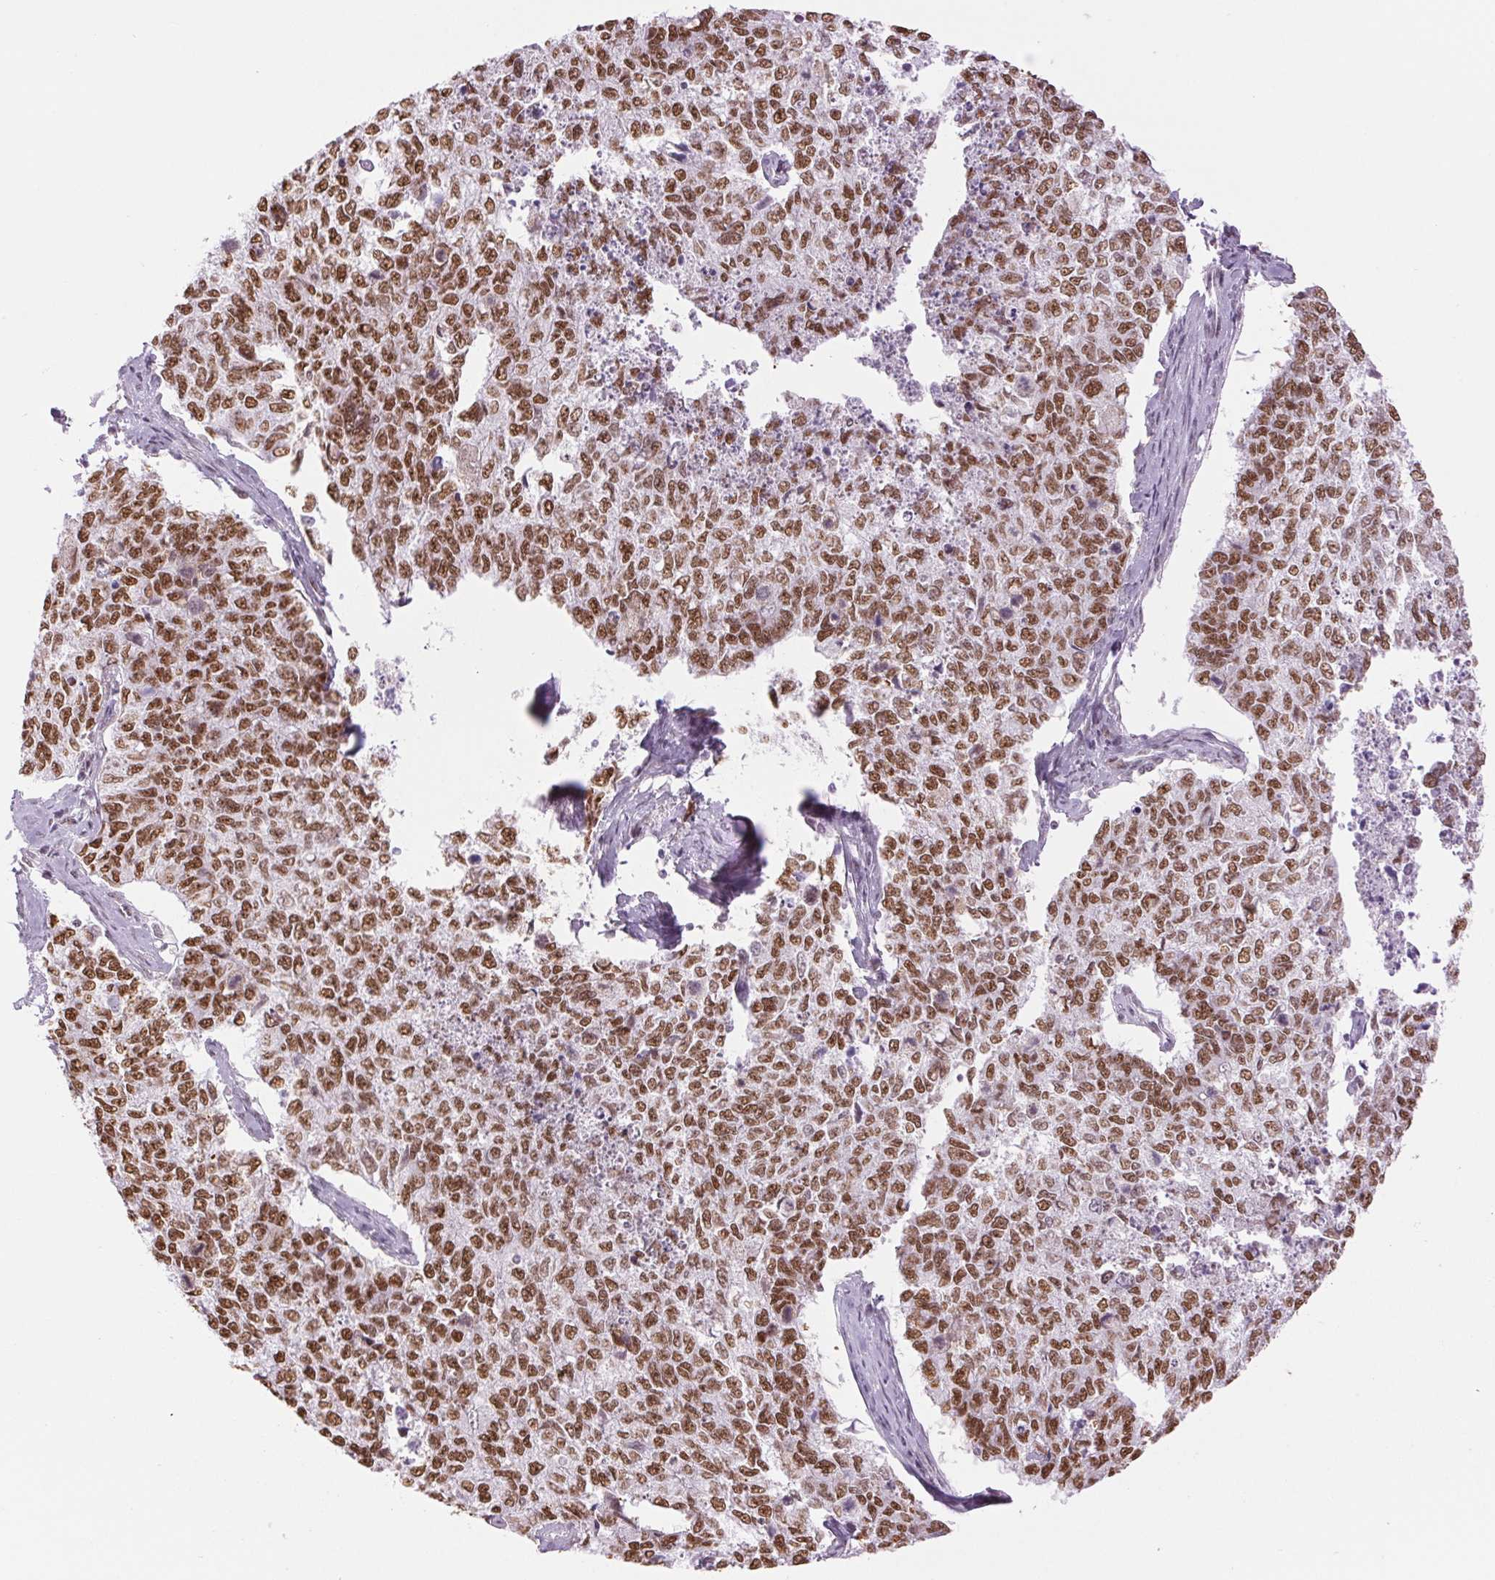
{"staining": {"intensity": "moderate", "quantity": ">75%", "location": "nuclear"}, "tissue": "cervical cancer", "cell_type": "Tumor cells", "image_type": "cancer", "snomed": [{"axis": "morphology", "description": "Adenocarcinoma, NOS"}, {"axis": "topography", "description": "Cervix"}], "caption": "A brown stain labels moderate nuclear staining of a protein in human adenocarcinoma (cervical) tumor cells.", "gene": "ZFR2", "patient": {"sex": "female", "age": 63}}